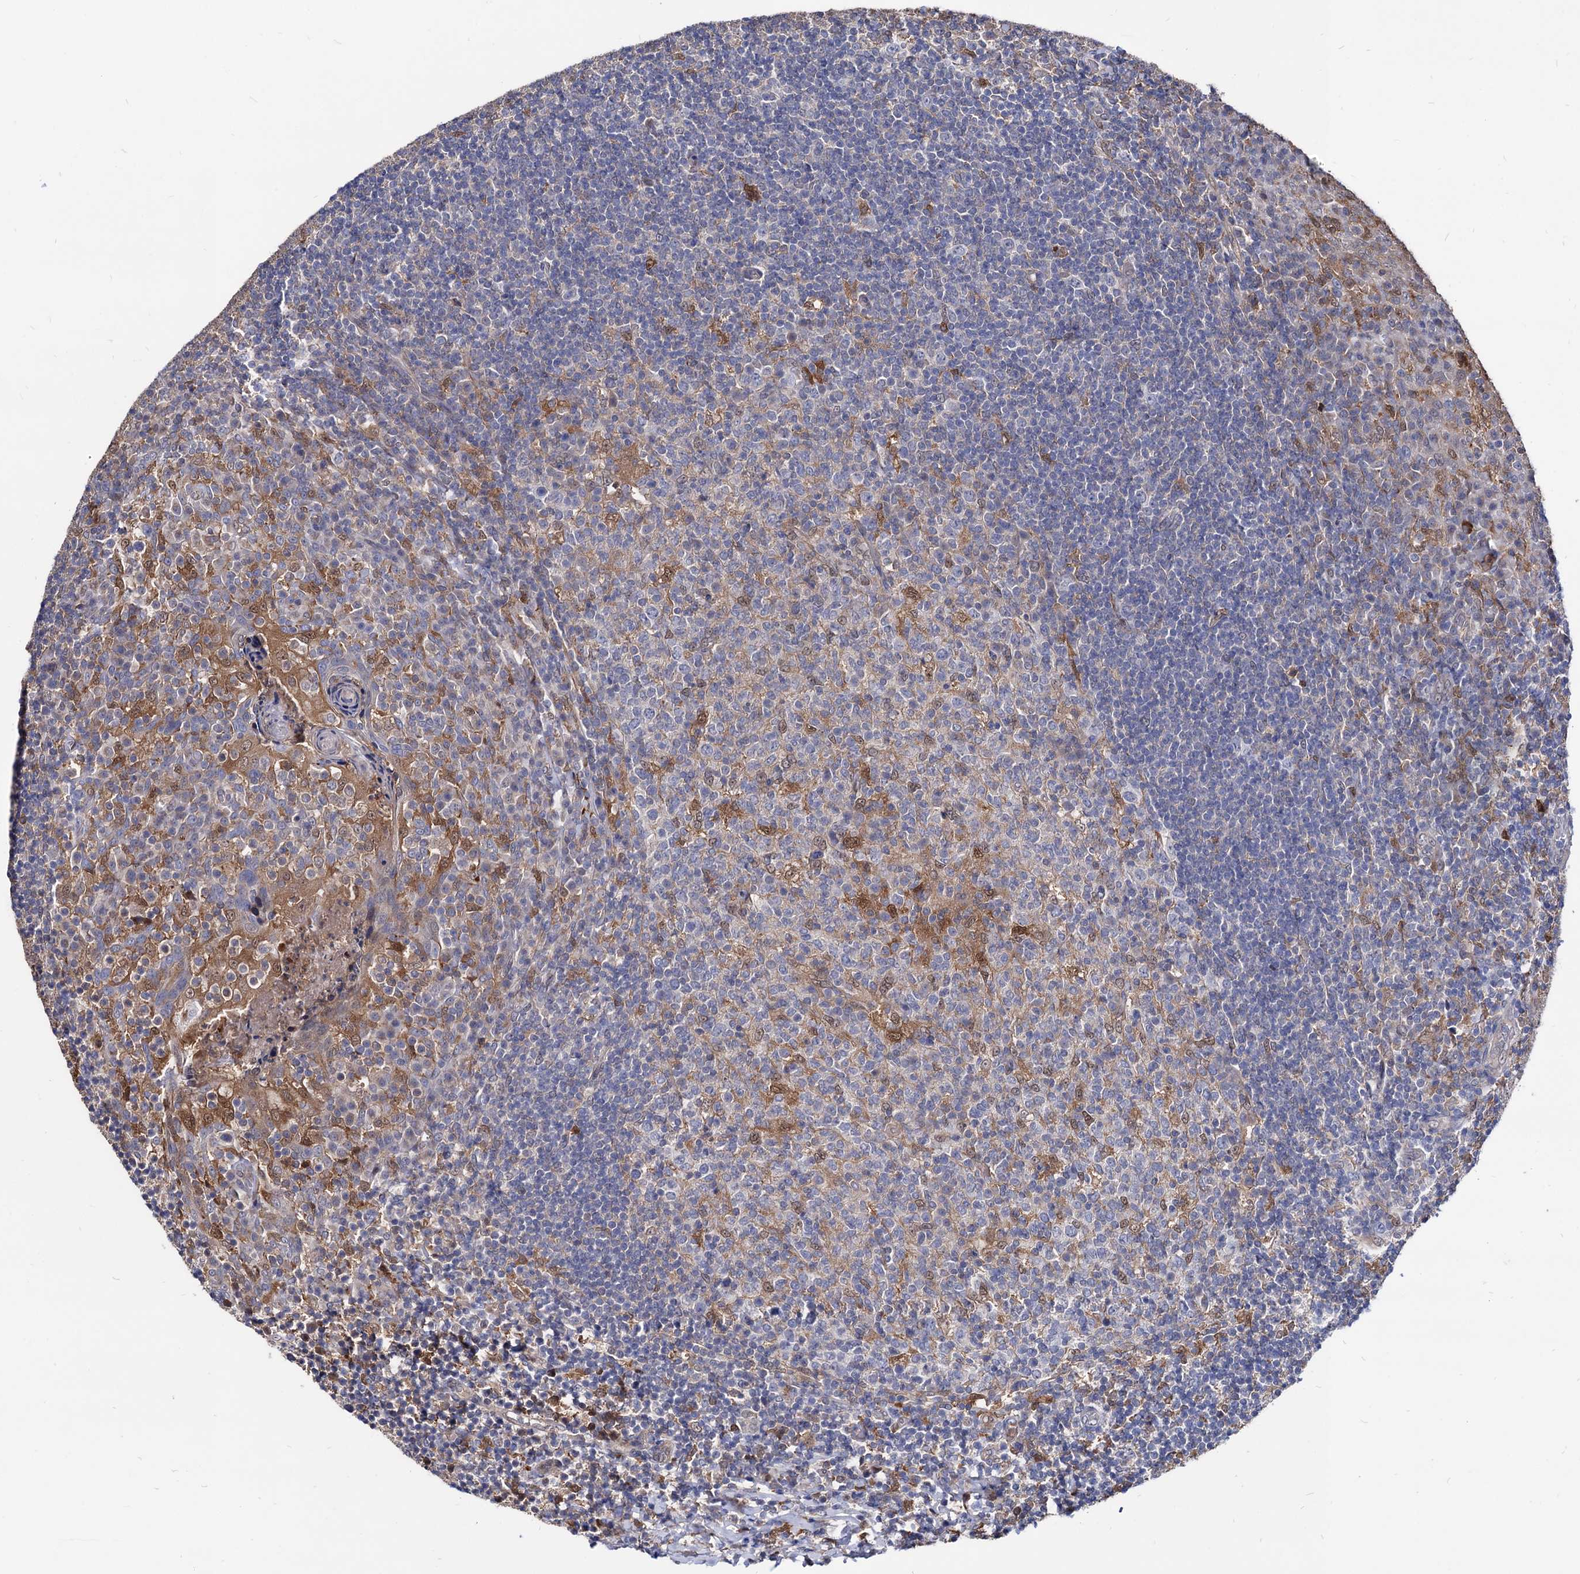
{"staining": {"intensity": "moderate", "quantity": "<25%", "location": "cytoplasmic/membranous,nuclear"}, "tissue": "tonsil", "cell_type": "Germinal center cells", "image_type": "normal", "snomed": [{"axis": "morphology", "description": "Normal tissue, NOS"}, {"axis": "topography", "description": "Tonsil"}], "caption": "Unremarkable tonsil demonstrates moderate cytoplasmic/membranous,nuclear positivity in about <25% of germinal center cells, visualized by immunohistochemistry.", "gene": "CPPED1", "patient": {"sex": "female", "age": 10}}